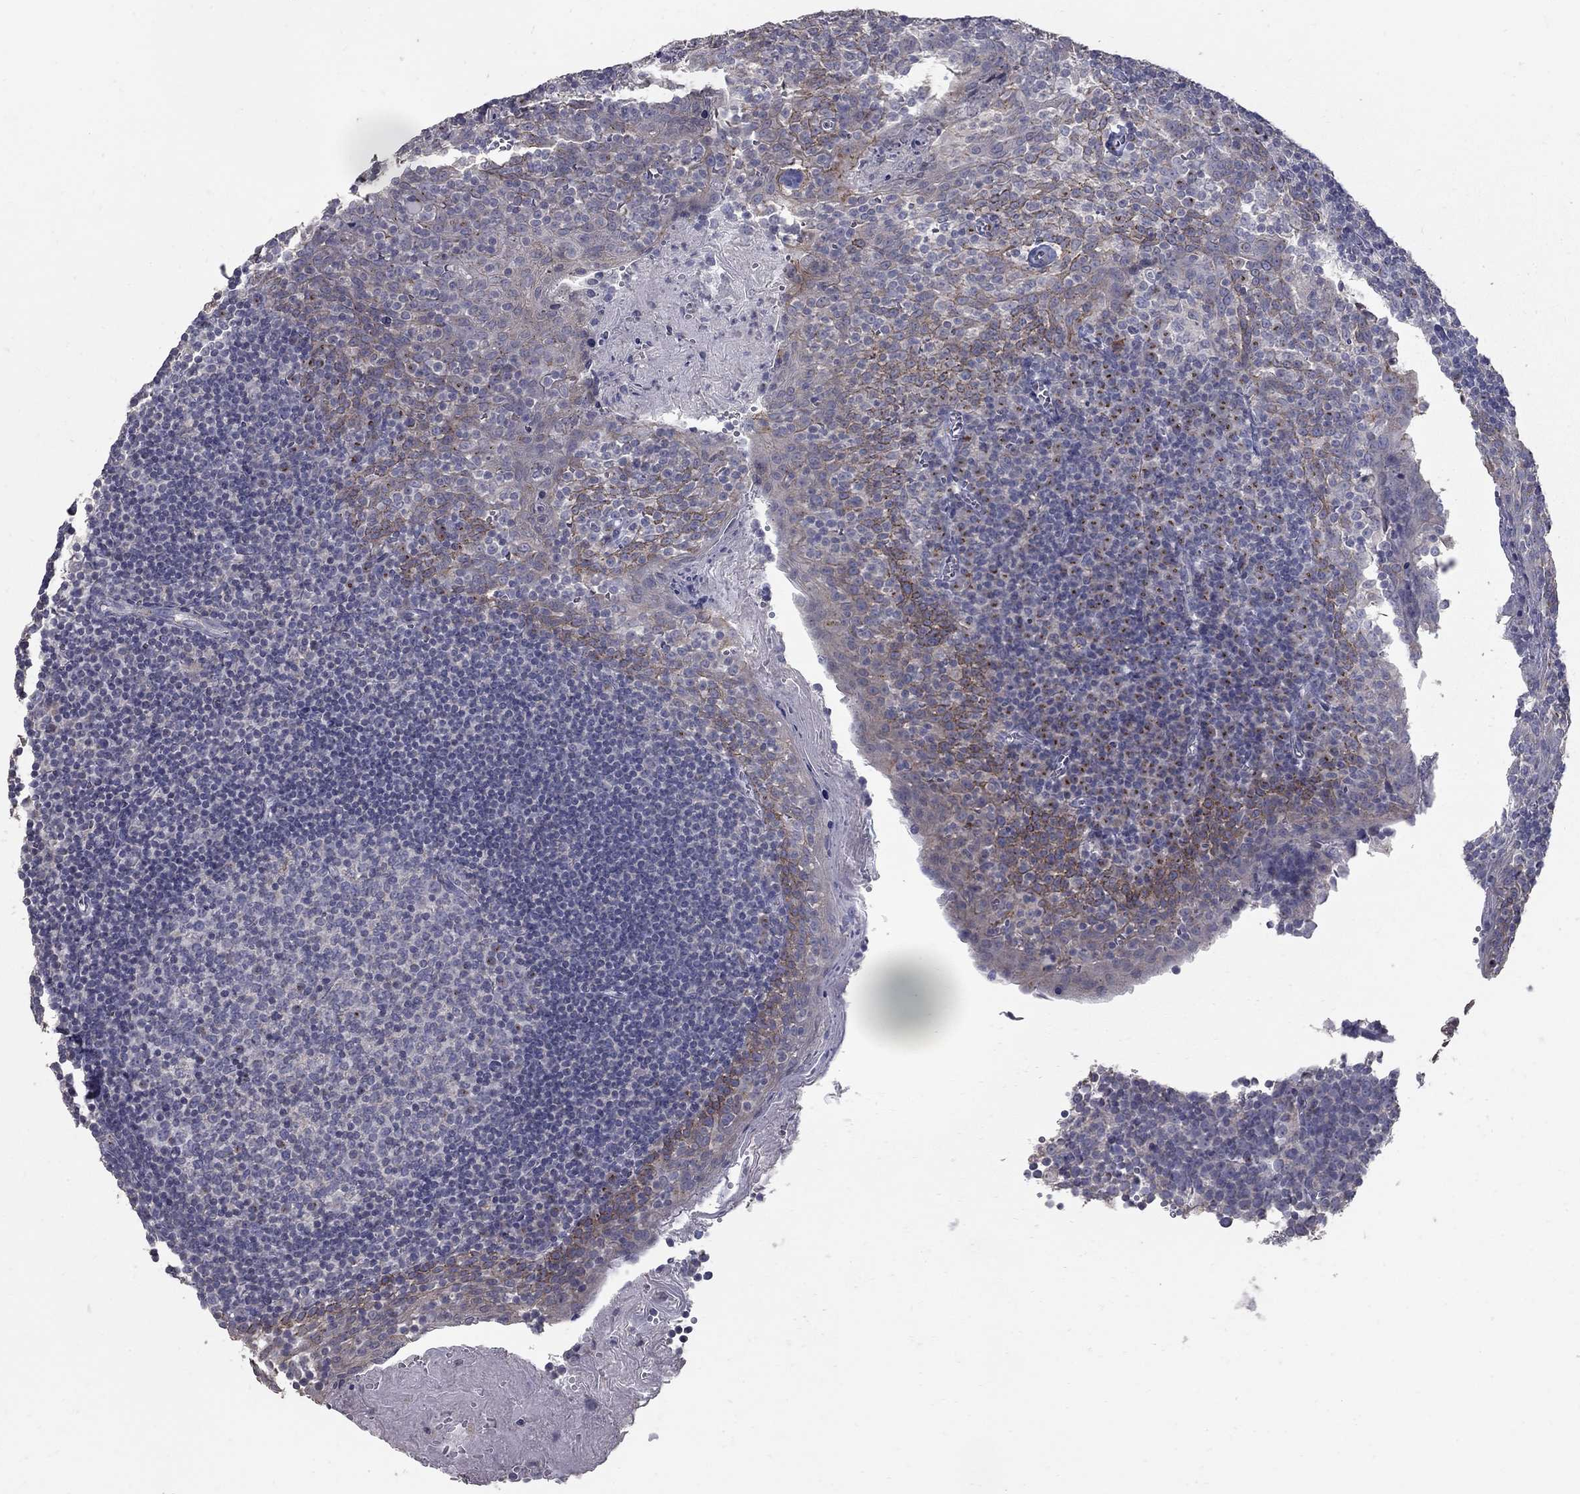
{"staining": {"intensity": "negative", "quantity": "none", "location": "none"}, "tissue": "lymph node", "cell_type": "Germinal center cells", "image_type": "normal", "snomed": [{"axis": "morphology", "description": "Normal tissue, NOS"}, {"axis": "topography", "description": "Lymph node"}], "caption": "The photomicrograph displays no staining of germinal center cells in unremarkable lymph node.", "gene": "KIAA0319L", "patient": {"sex": "female", "age": 21}}